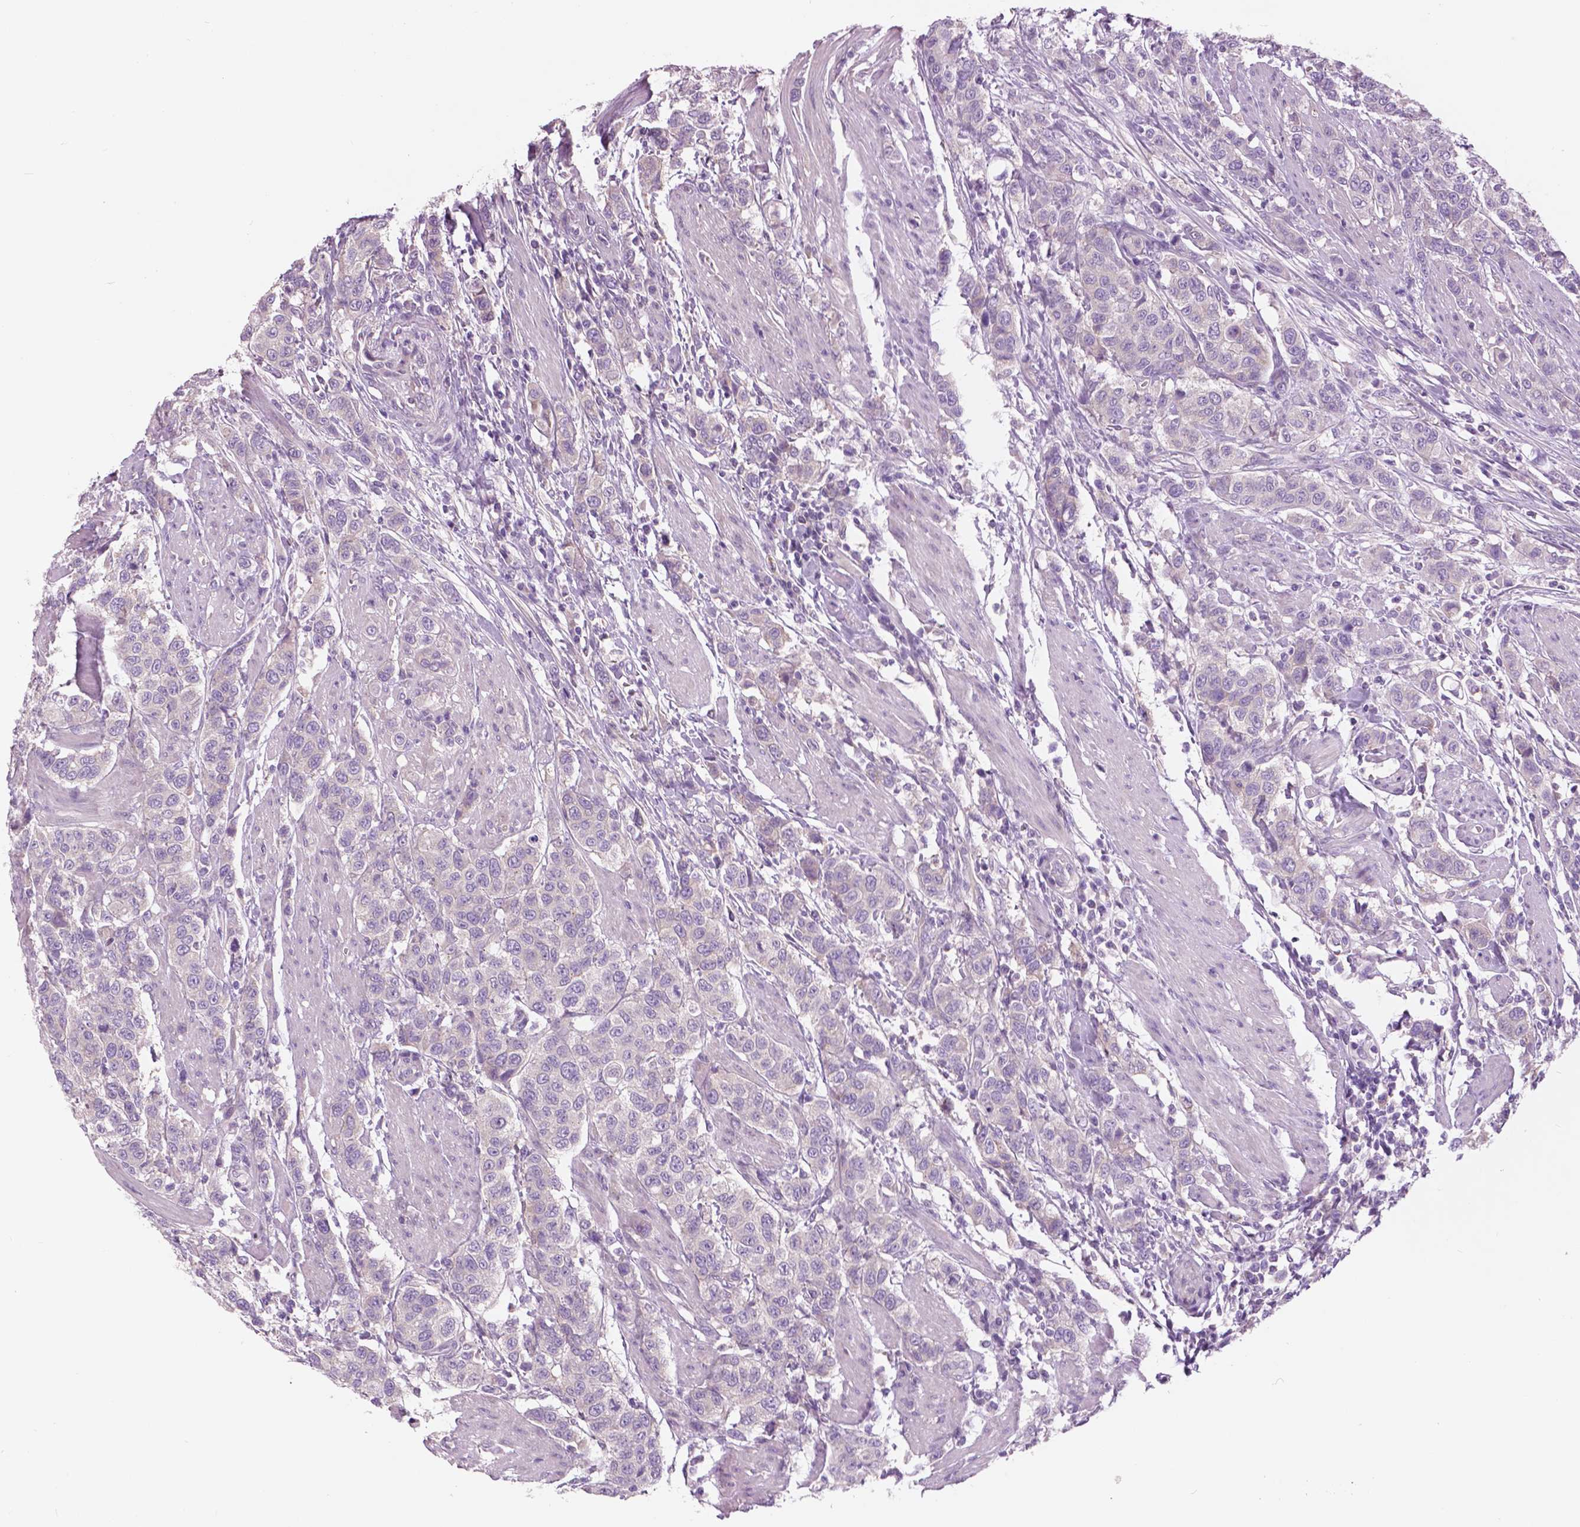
{"staining": {"intensity": "negative", "quantity": "none", "location": "none"}, "tissue": "urothelial cancer", "cell_type": "Tumor cells", "image_type": "cancer", "snomed": [{"axis": "morphology", "description": "Urothelial carcinoma, High grade"}, {"axis": "topography", "description": "Urinary bladder"}], "caption": "Protein analysis of urothelial carcinoma (high-grade) shows no significant staining in tumor cells.", "gene": "SERPINI1", "patient": {"sex": "female", "age": 58}}